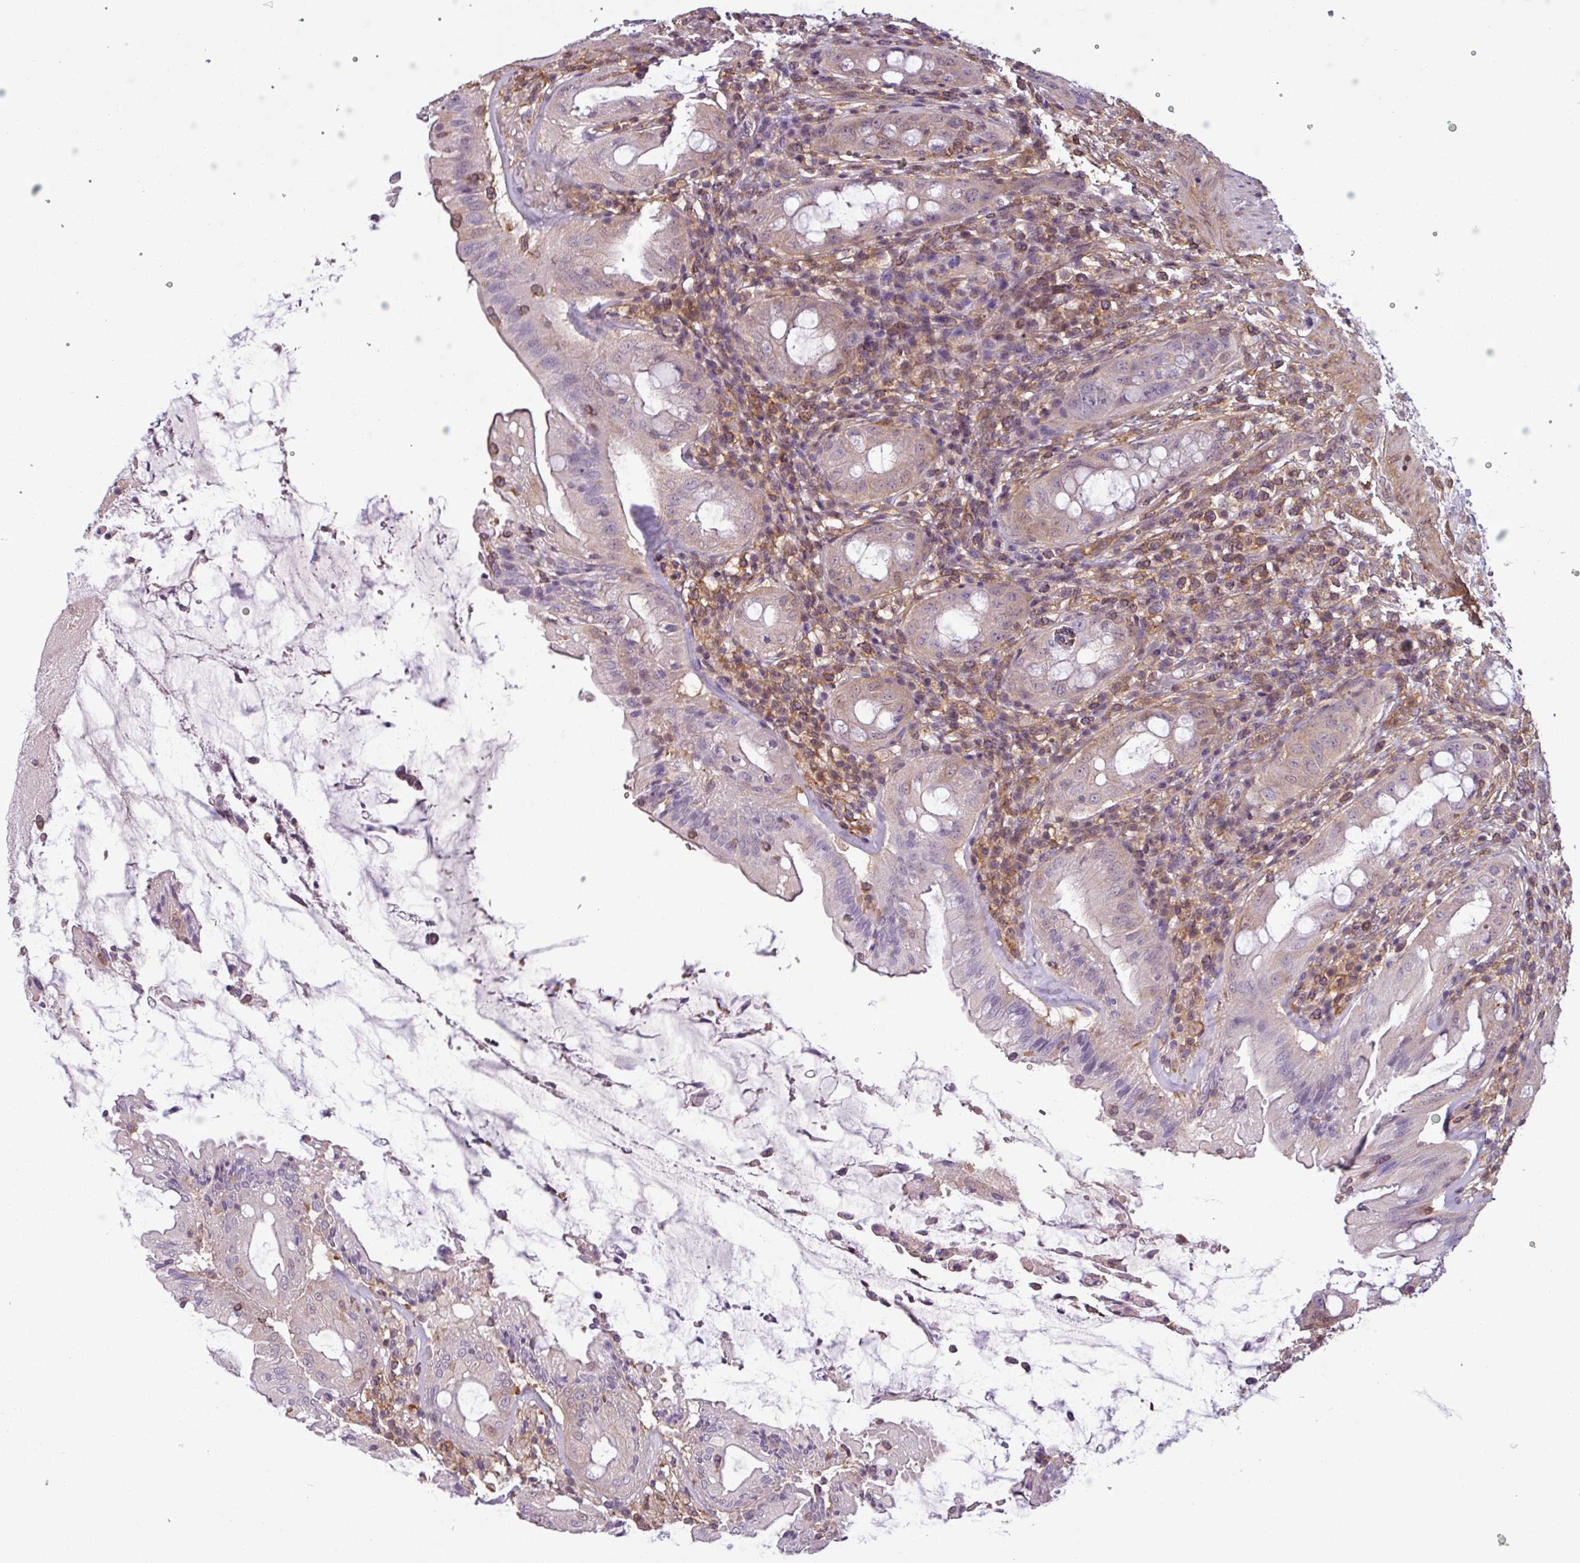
{"staining": {"intensity": "negative", "quantity": "none", "location": "none"}, "tissue": "rectum", "cell_type": "Glandular cells", "image_type": "normal", "snomed": [{"axis": "morphology", "description": "Normal tissue, NOS"}, {"axis": "topography", "description": "Rectum"}], "caption": "Immunohistochemistry image of benign rectum: human rectum stained with DAB reveals no significant protein positivity in glandular cells.", "gene": "SH3BGRL", "patient": {"sex": "female", "age": 57}}